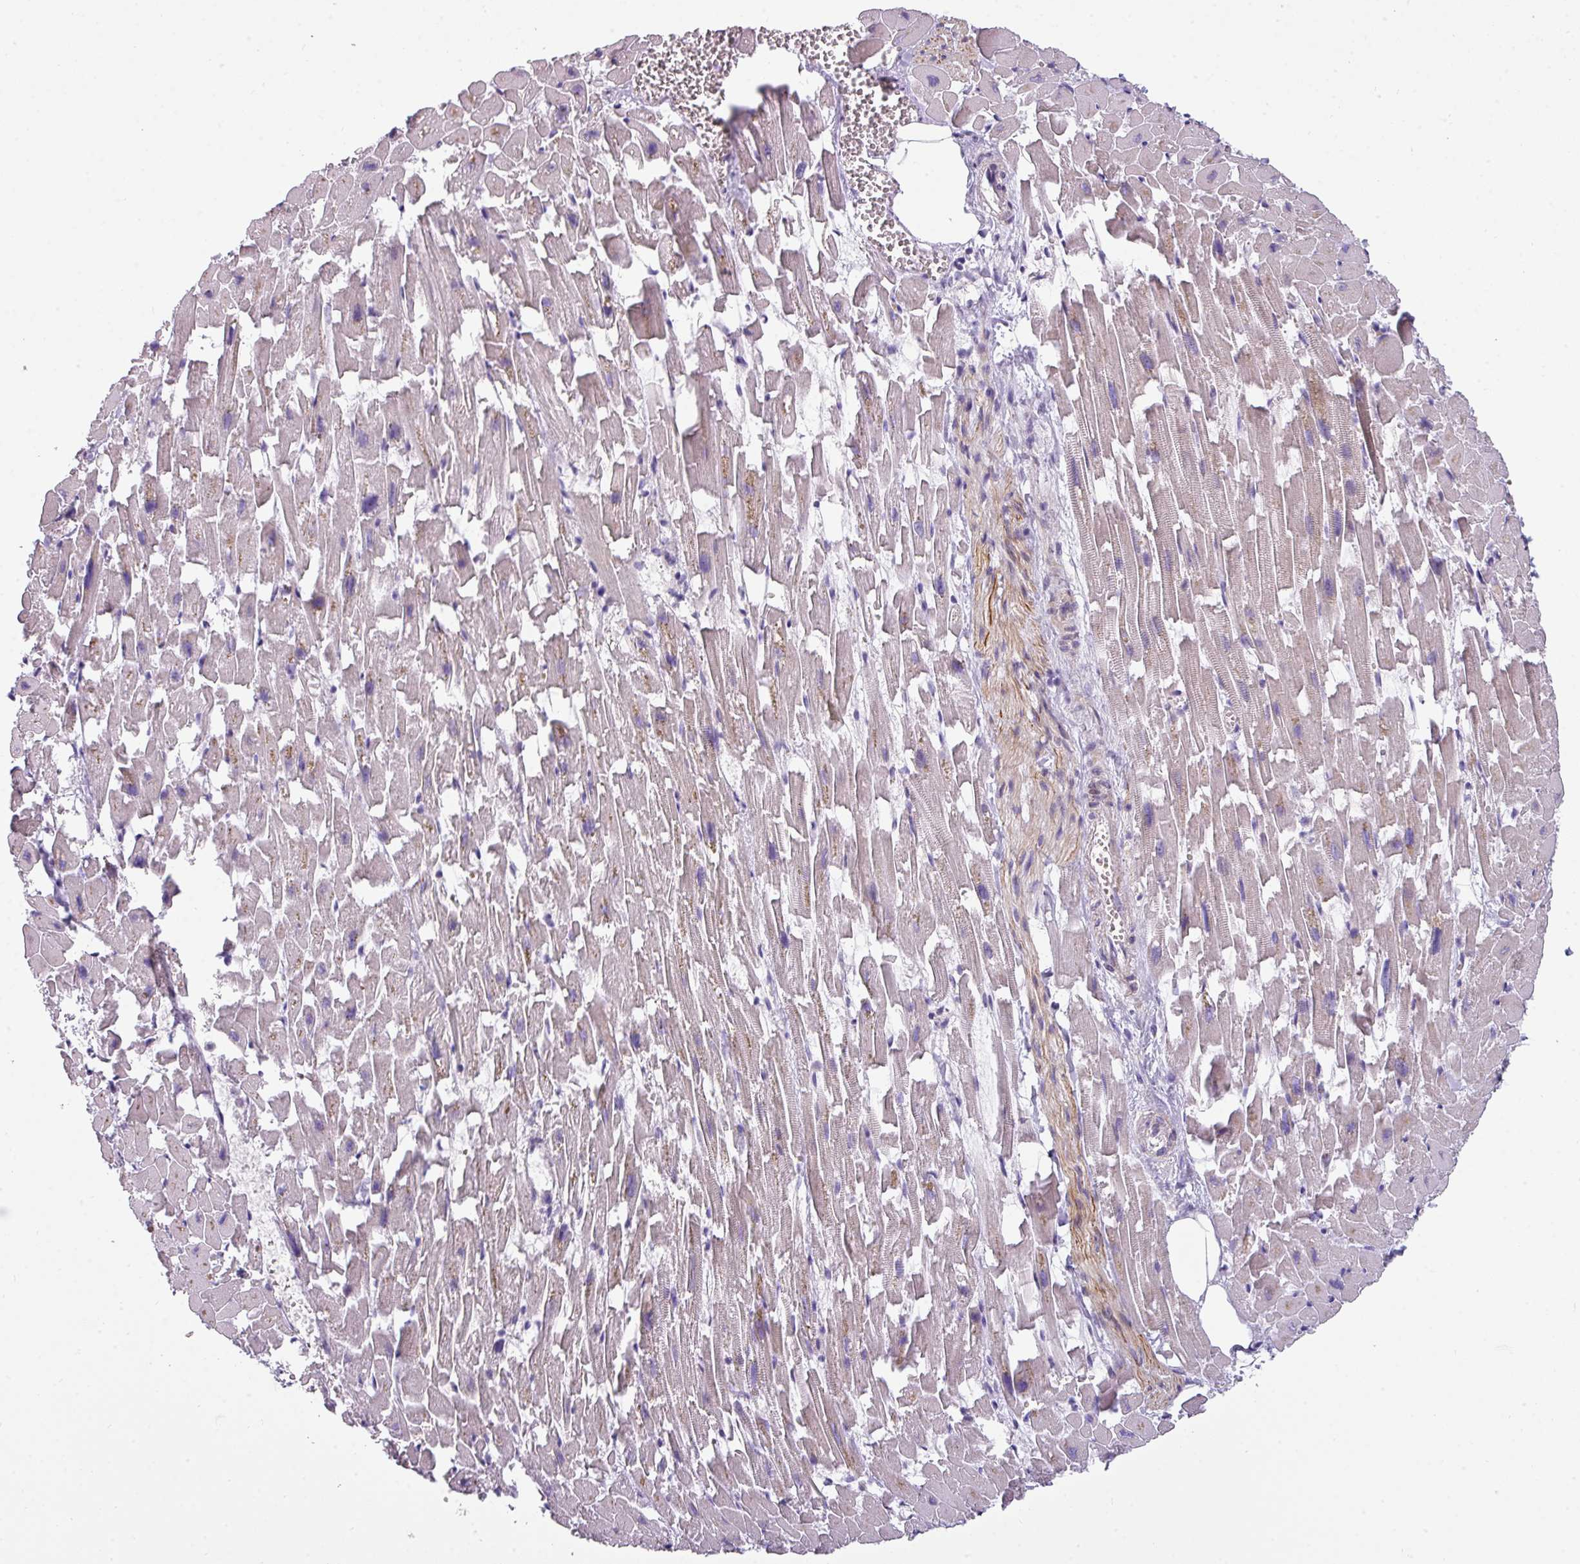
{"staining": {"intensity": "strong", "quantity": "25%-75%", "location": "cytoplasmic/membranous"}, "tissue": "heart muscle", "cell_type": "Cardiomyocytes", "image_type": "normal", "snomed": [{"axis": "morphology", "description": "Normal tissue, NOS"}, {"axis": "topography", "description": "Heart"}], "caption": "Protein analysis of normal heart muscle shows strong cytoplasmic/membranous staining in about 25%-75% of cardiomyocytes.", "gene": "C2orf68", "patient": {"sex": "female", "age": 64}}